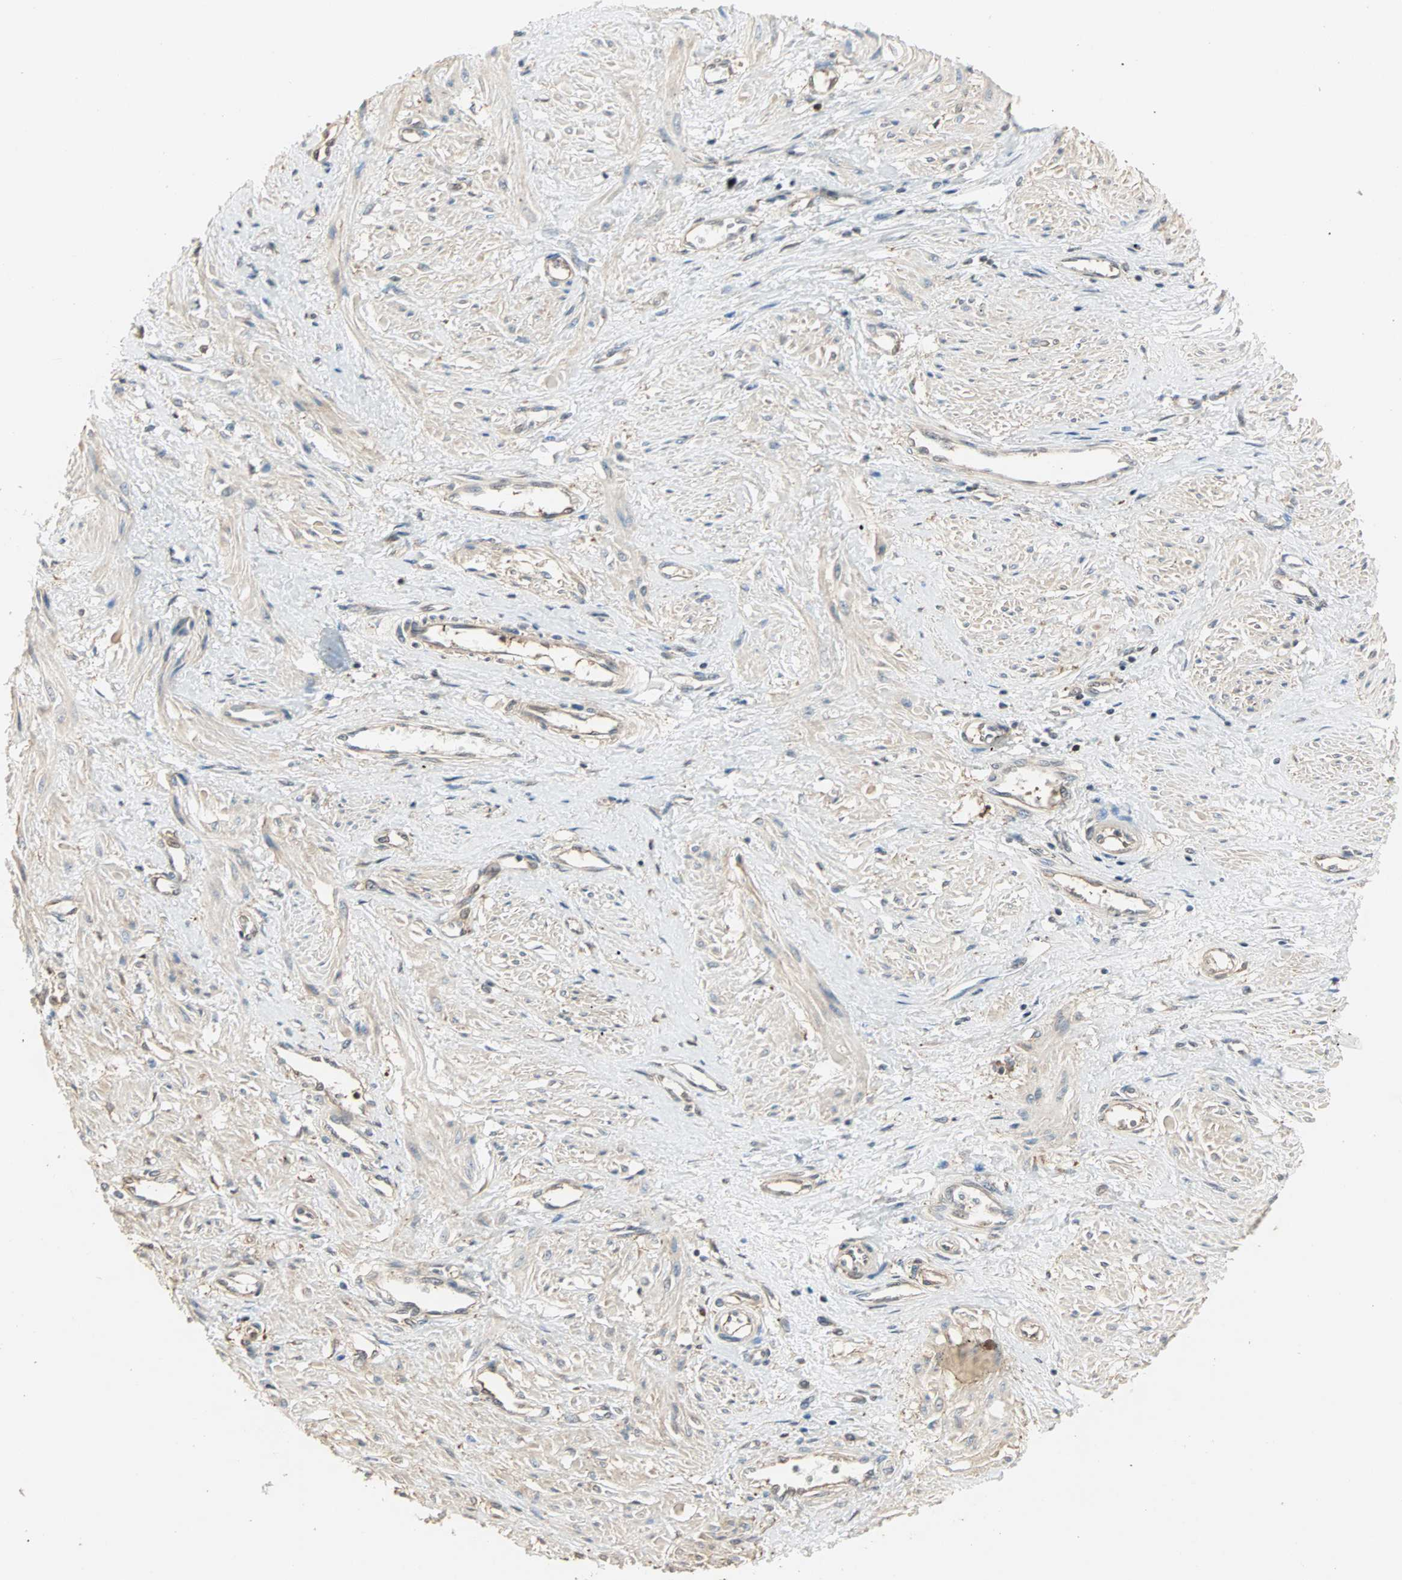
{"staining": {"intensity": "weak", "quantity": "25%-75%", "location": "cytoplasmic/membranous"}, "tissue": "smooth muscle", "cell_type": "Smooth muscle cells", "image_type": "normal", "snomed": [{"axis": "morphology", "description": "Normal tissue, NOS"}, {"axis": "topography", "description": "Smooth muscle"}, {"axis": "topography", "description": "Uterus"}], "caption": "DAB immunohistochemical staining of unremarkable human smooth muscle shows weak cytoplasmic/membranous protein staining in approximately 25%-75% of smooth muscle cells.", "gene": "DRG2", "patient": {"sex": "female", "age": 39}}